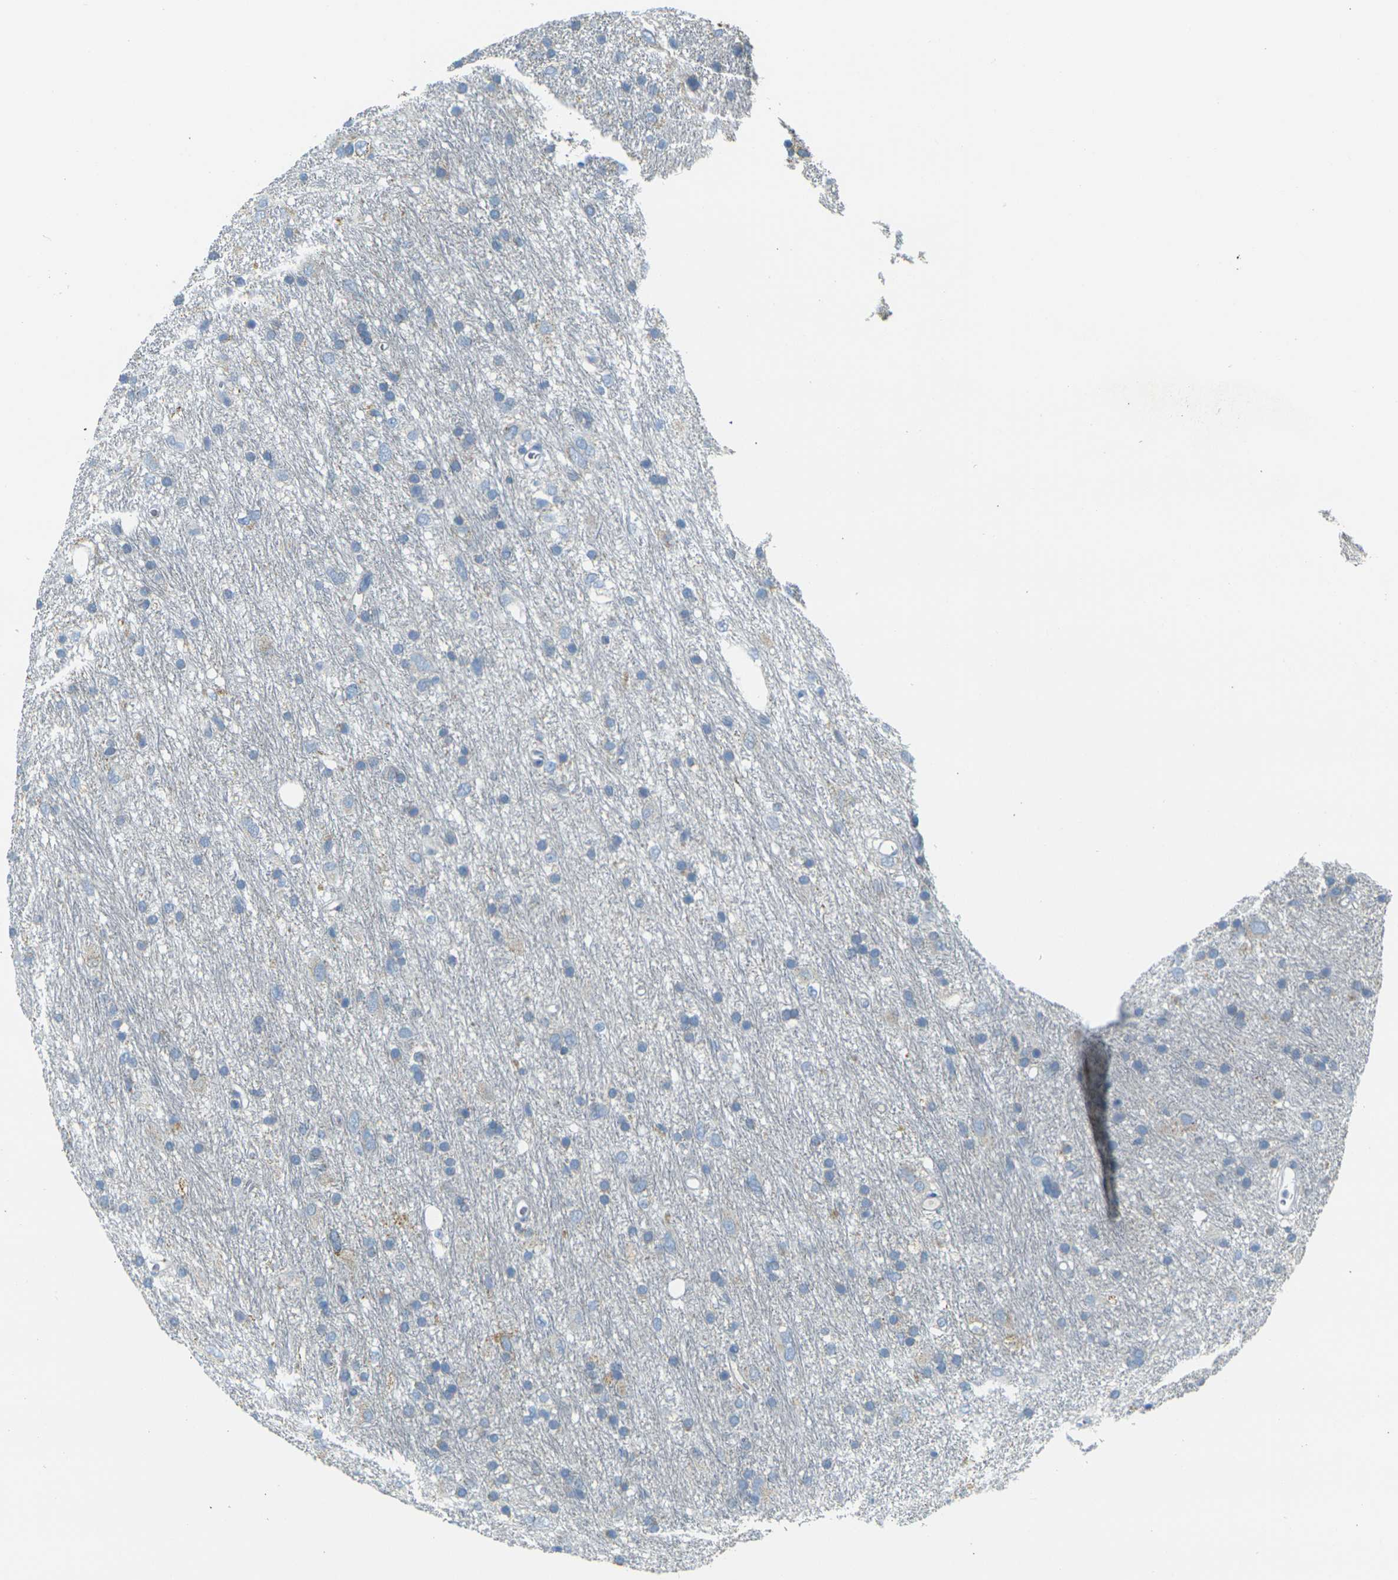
{"staining": {"intensity": "negative", "quantity": "none", "location": "none"}, "tissue": "glioma", "cell_type": "Tumor cells", "image_type": "cancer", "snomed": [{"axis": "morphology", "description": "Glioma, malignant, Low grade"}, {"axis": "topography", "description": "Brain"}], "caption": "Glioma stained for a protein using immunohistochemistry displays no staining tumor cells.", "gene": "PARD6B", "patient": {"sex": "male", "age": 77}}